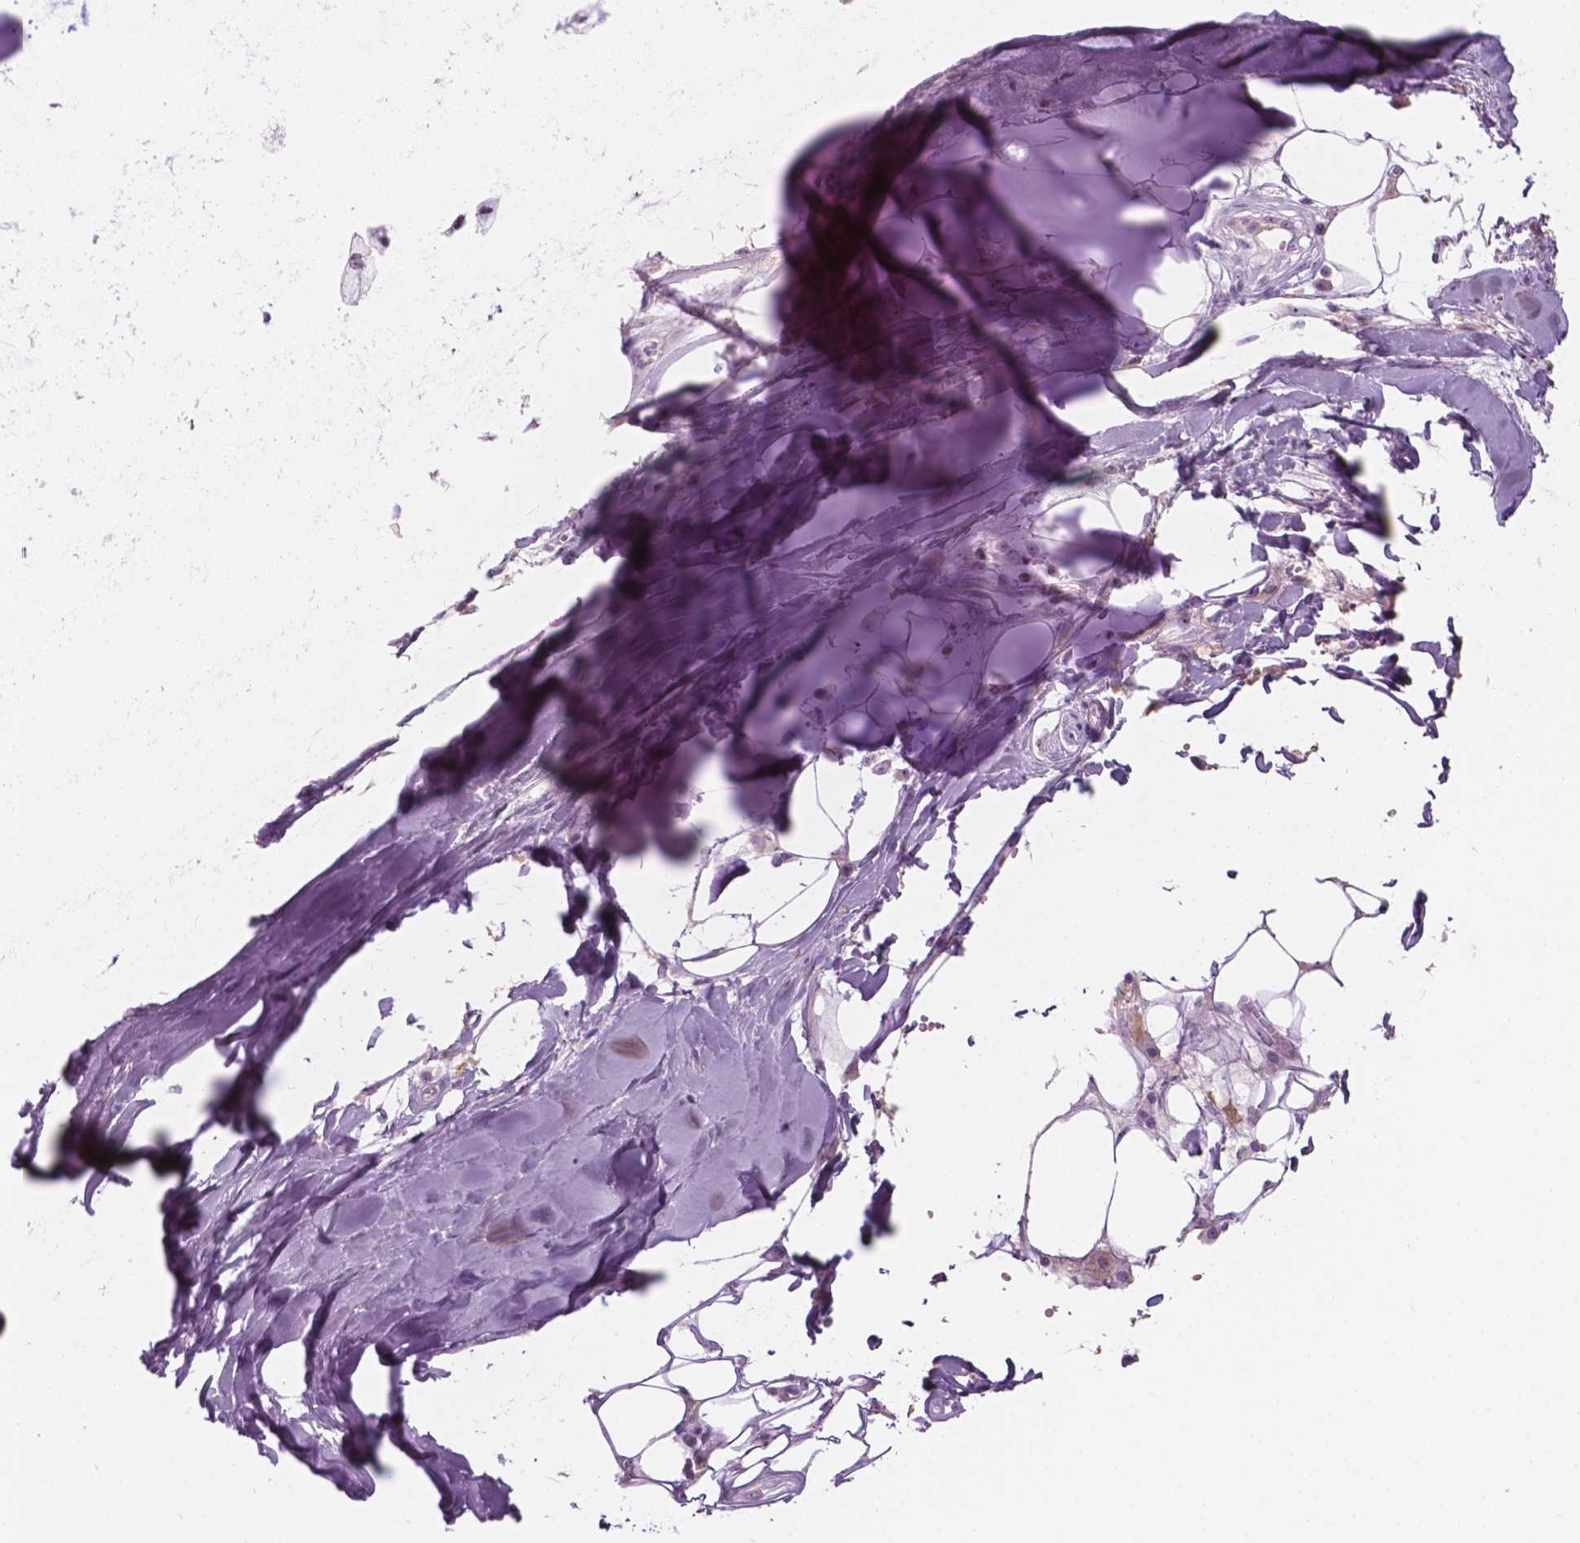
{"staining": {"intensity": "negative", "quantity": "none", "location": "none"}, "tissue": "adipose tissue", "cell_type": "Adipocytes", "image_type": "normal", "snomed": [{"axis": "morphology", "description": "Normal tissue, NOS"}, {"axis": "morphology", "description": "Squamous cell carcinoma, NOS"}, {"axis": "topography", "description": "Cartilage tissue"}, {"axis": "topography", "description": "Bronchus"}, {"axis": "topography", "description": "Lung"}], "caption": "High power microscopy image of an immunohistochemistry (IHC) photomicrograph of unremarkable adipose tissue, revealing no significant staining in adipocytes.", "gene": "ZNF853", "patient": {"sex": "male", "age": 66}}